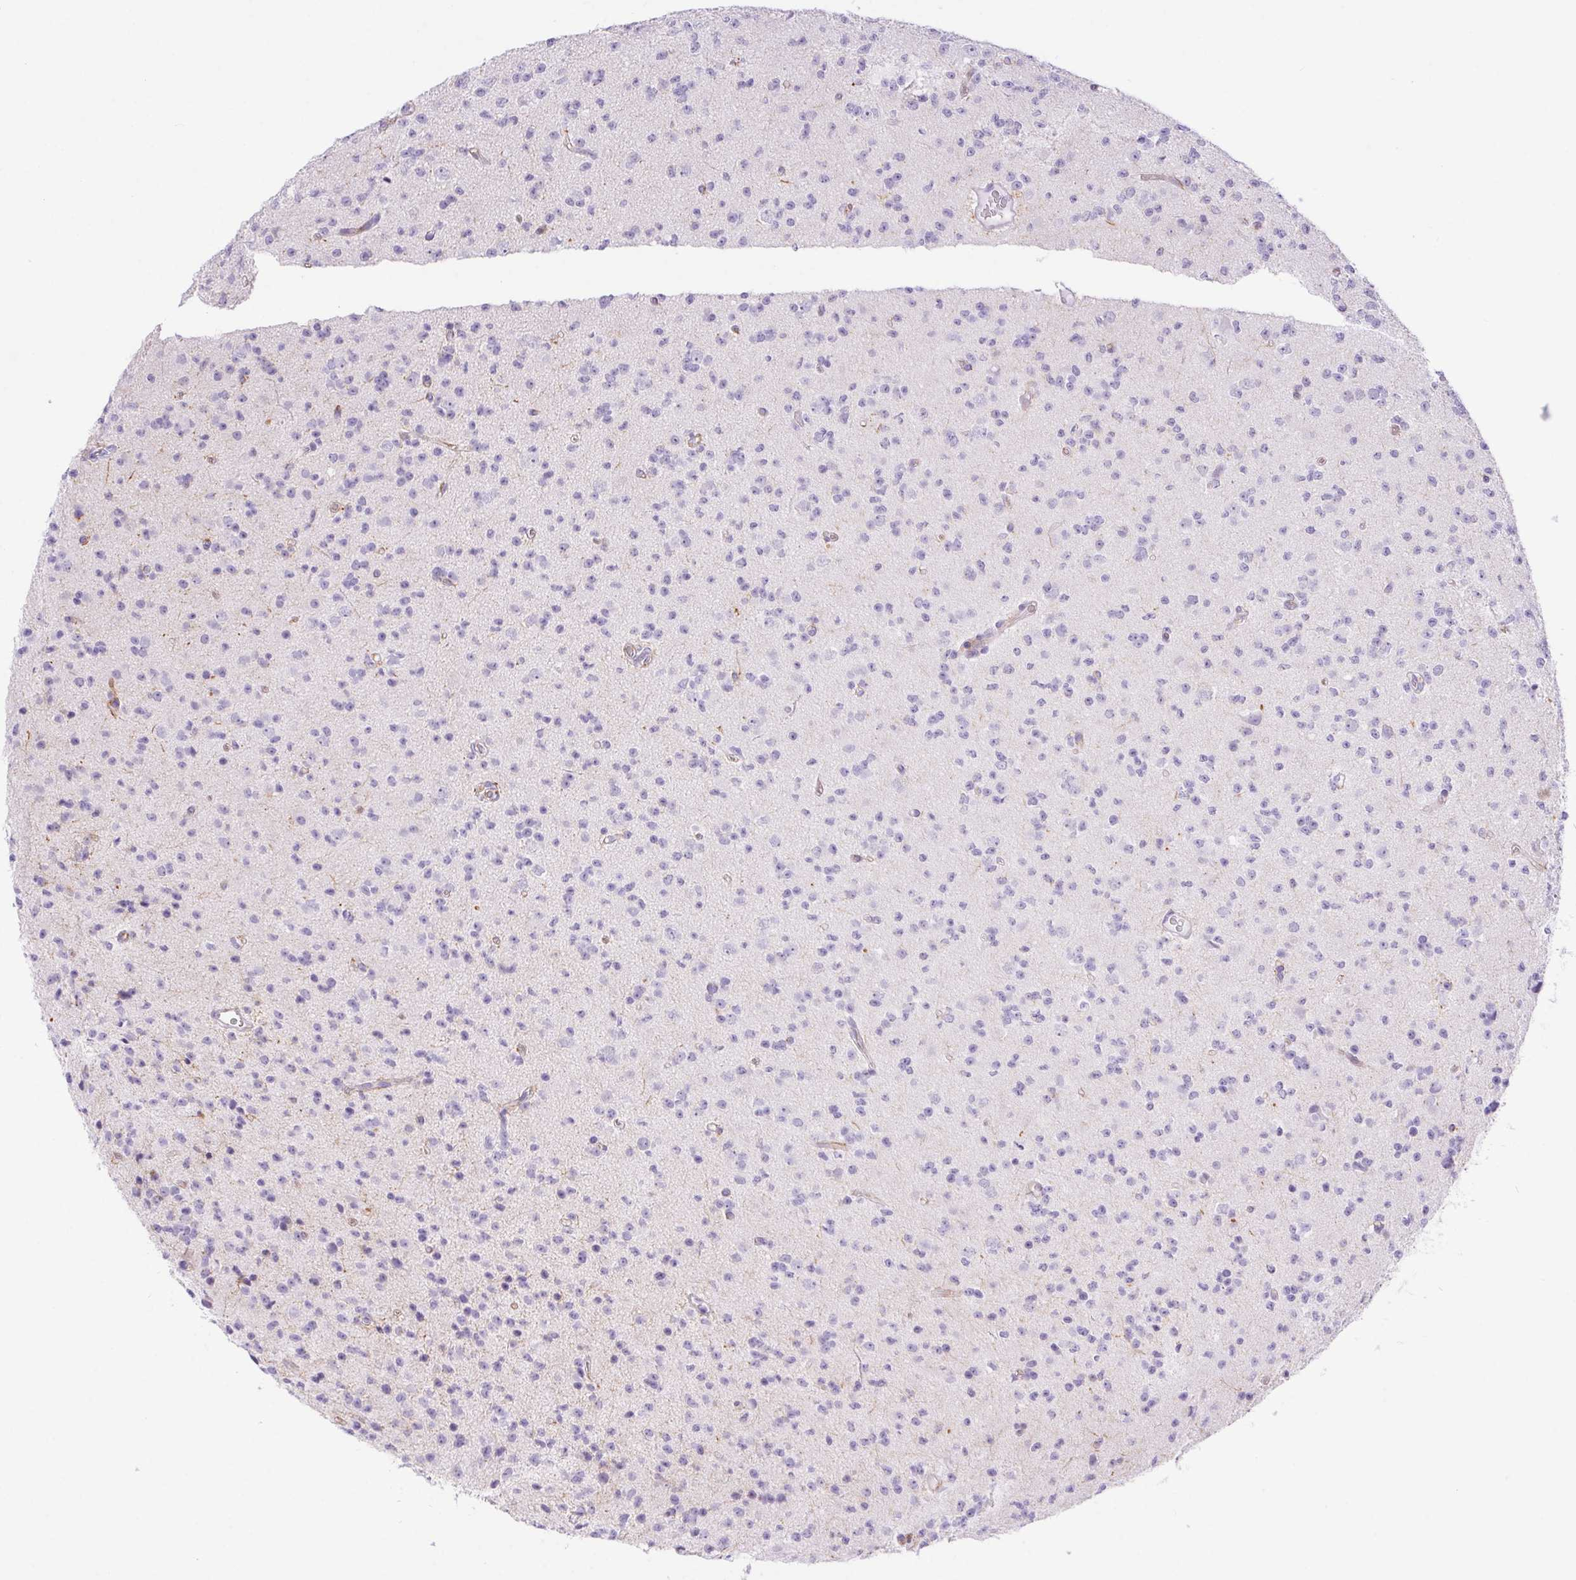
{"staining": {"intensity": "negative", "quantity": "none", "location": "none"}, "tissue": "glioma", "cell_type": "Tumor cells", "image_type": "cancer", "snomed": [{"axis": "morphology", "description": "Glioma, malignant, High grade"}, {"axis": "topography", "description": "Brain"}], "caption": "This histopathology image is of malignant high-grade glioma stained with immunohistochemistry to label a protein in brown with the nuclei are counter-stained blue. There is no positivity in tumor cells.", "gene": "ERP27", "patient": {"sex": "male", "age": 36}}